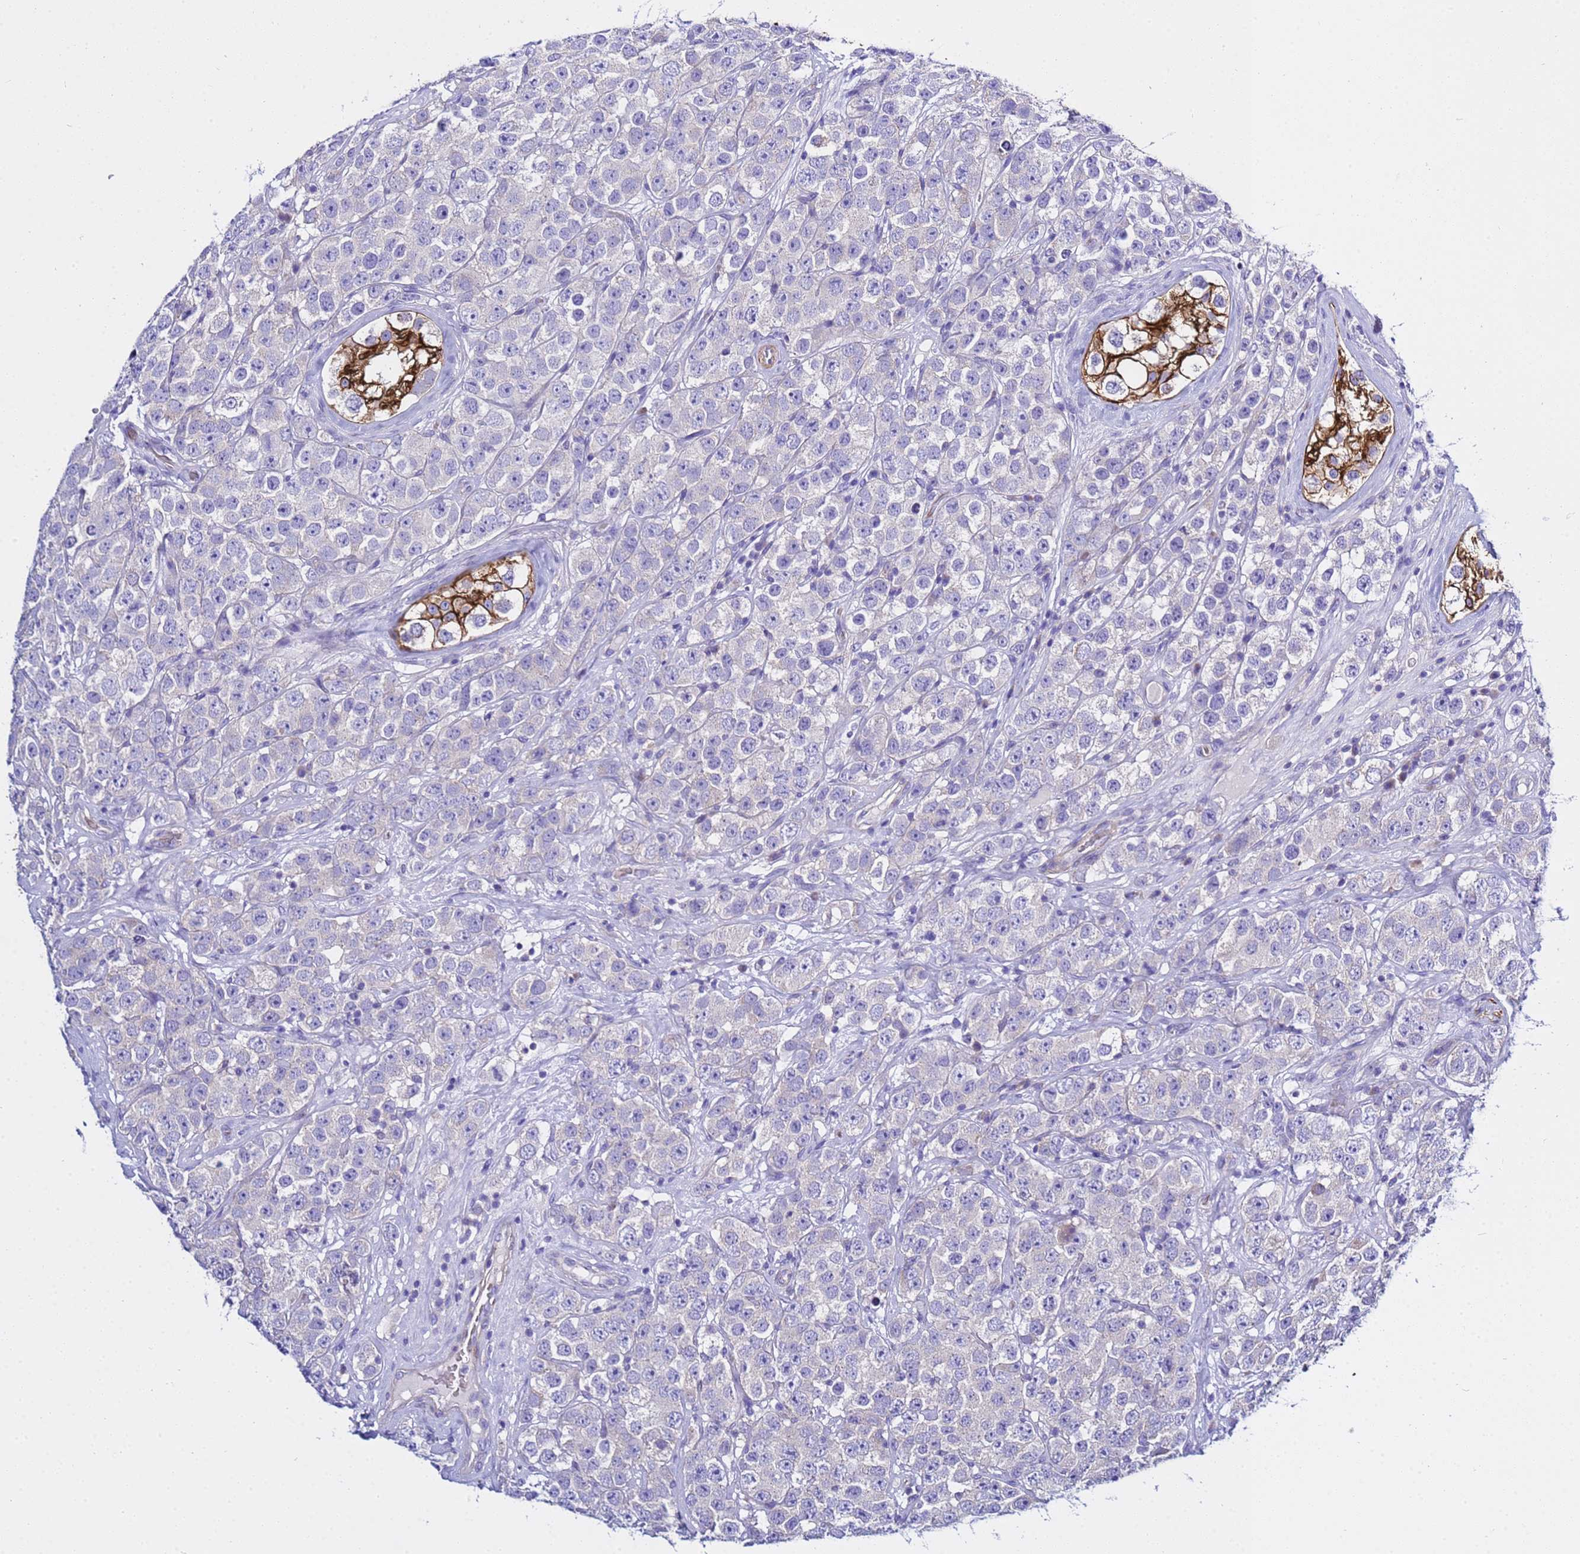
{"staining": {"intensity": "negative", "quantity": "none", "location": "none"}, "tissue": "testis cancer", "cell_type": "Tumor cells", "image_type": "cancer", "snomed": [{"axis": "morphology", "description": "Seminoma, NOS"}, {"axis": "topography", "description": "Testis"}], "caption": "The micrograph shows no staining of tumor cells in testis seminoma. (Brightfield microscopy of DAB (3,3'-diaminobenzidine) immunohistochemistry at high magnification).", "gene": "USP18", "patient": {"sex": "male", "age": 28}}